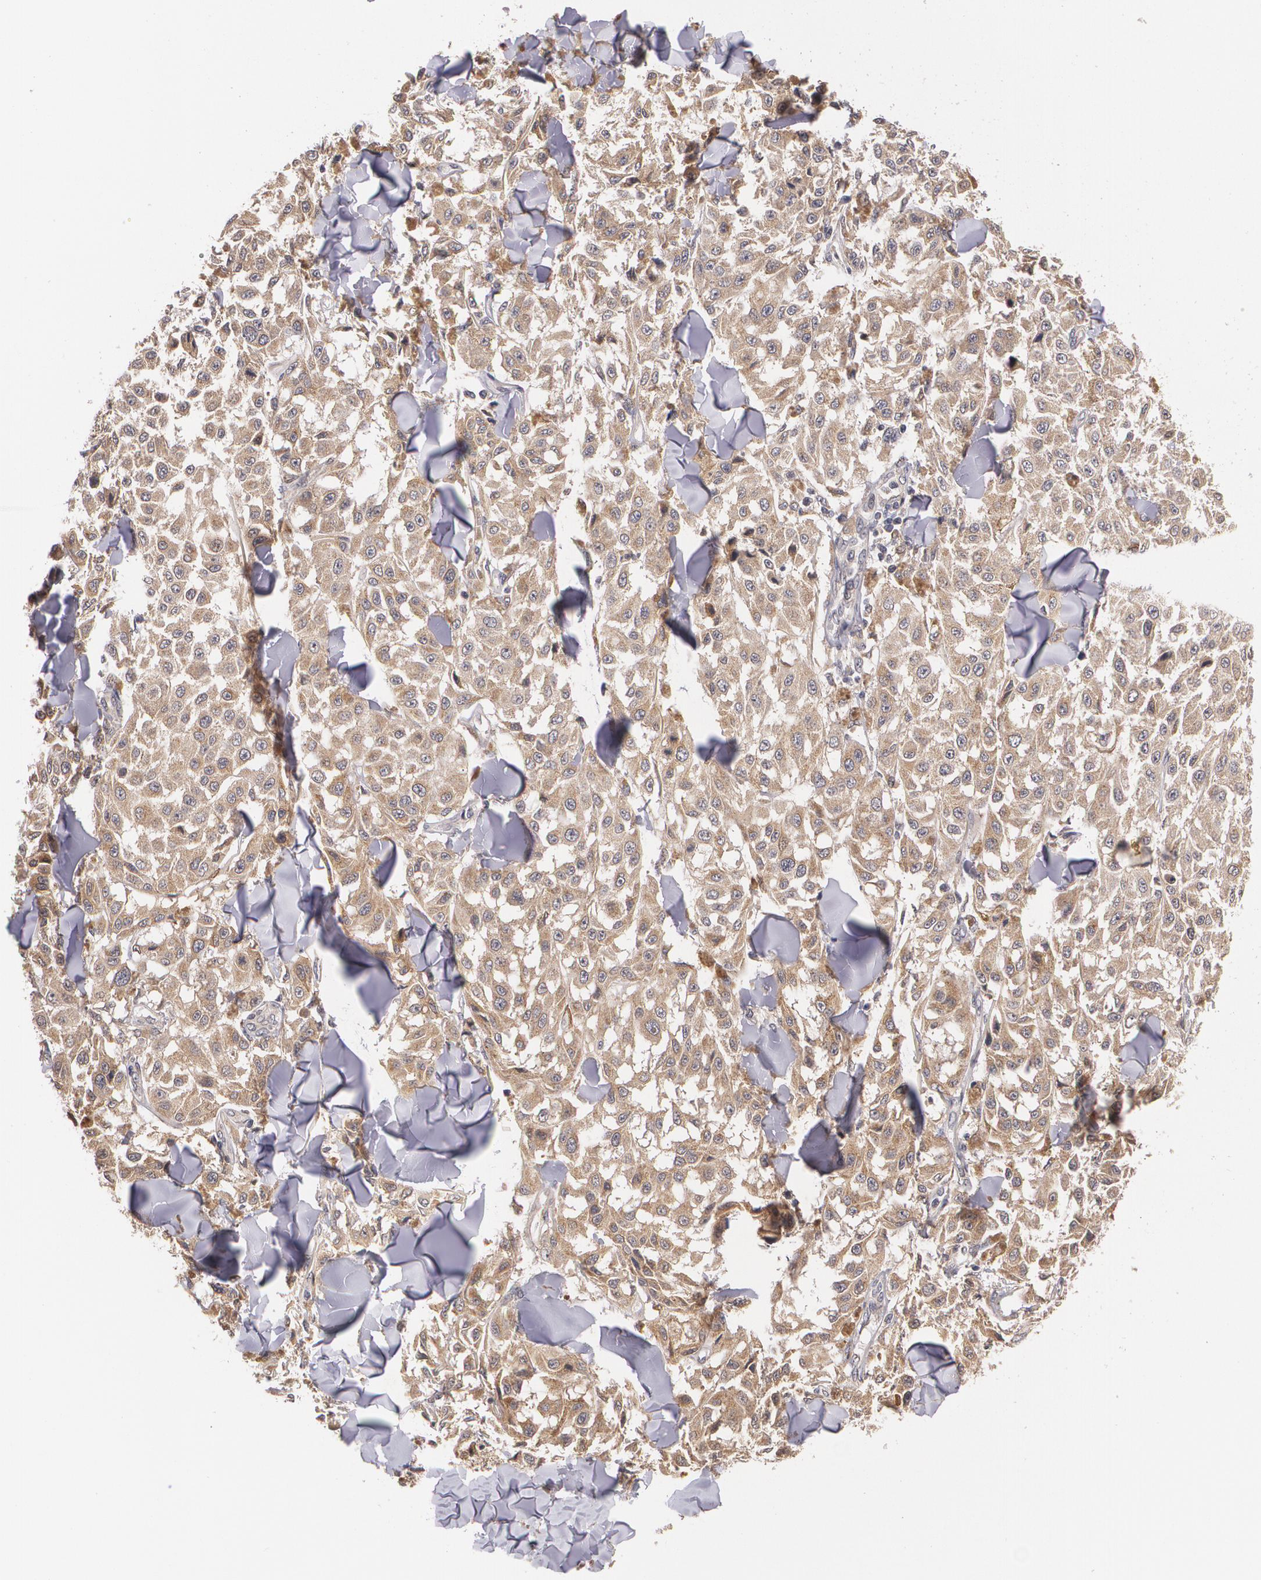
{"staining": {"intensity": "moderate", "quantity": ">75%", "location": "cytoplasmic/membranous"}, "tissue": "melanoma", "cell_type": "Tumor cells", "image_type": "cancer", "snomed": [{"axis": "morphology", "description": "Malignant melanoma, NOS"}, {"axis": "topography", "description": "Skin"}], "caption": "The histopathology image exhibits a brown stain indicating the presence of a protein in the cytoplasmic/membranous of tumor cells in malignant melanoma.", "gene": "IFNGR2", "patient": {"sex": "female", "age": 64}}